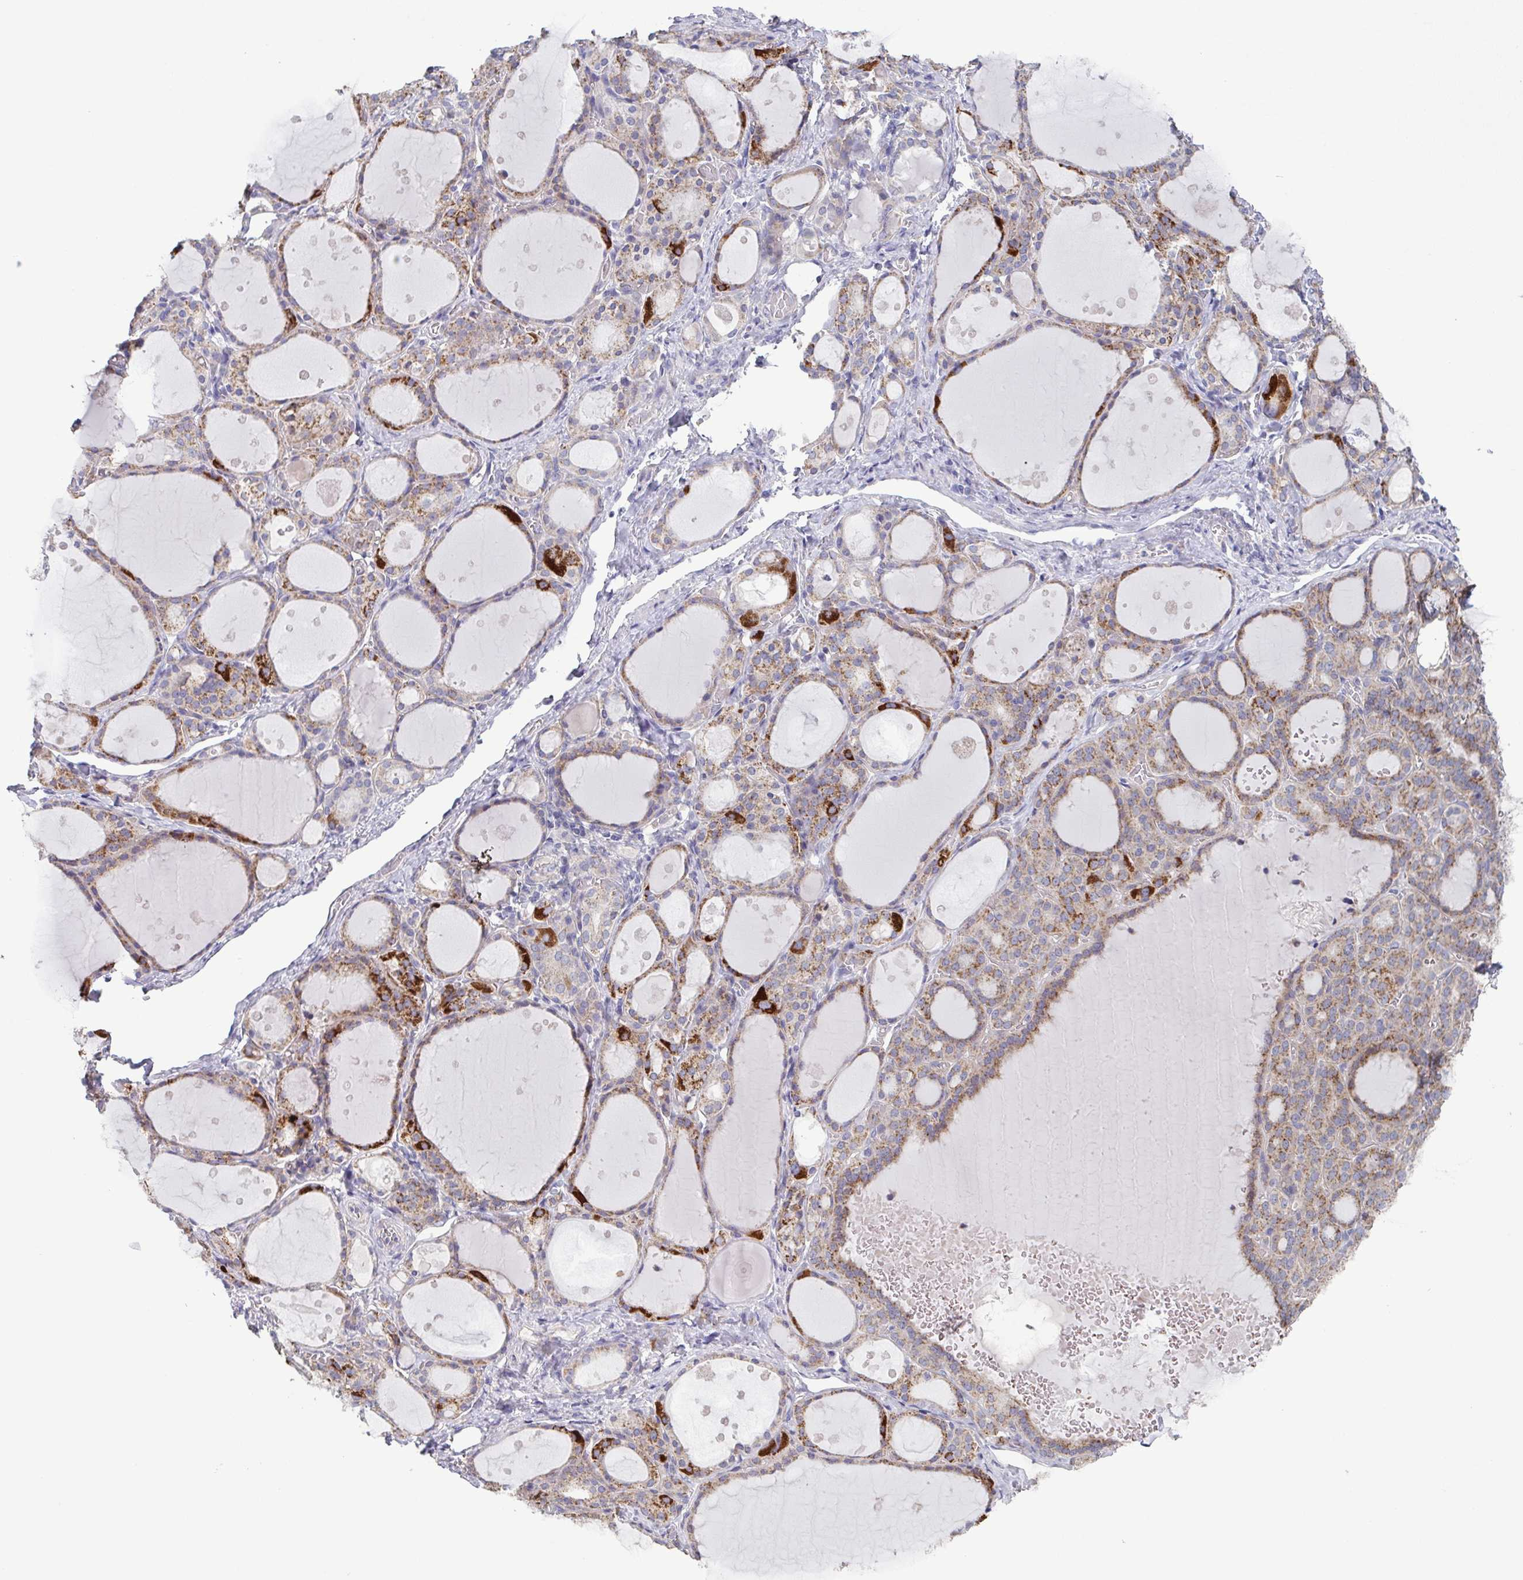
{"staining": {"intensity": "moderate", "quantity": "25%-75%", "location": "cytoplasmic/membranous"}, "tissue": "thyroid gland", "cell_type": "Glandular cells", "image_type": "normal", "snomed": [{"axis": "morphology", "description": "Normal tissue, NOS"}, {"axis": "topography", "description": "Thyroid gland"}], "caption": "Immunohistochemistry histopathology image of unremarkable thyroid gland stained for a protein (brown), which demonstrates medium levels of moderate cytoplasmic/membranous positivity in about 25%-75% of glandular cells.", "gene": "GLDC", "patient": {"sex": "male", "age": 68}}